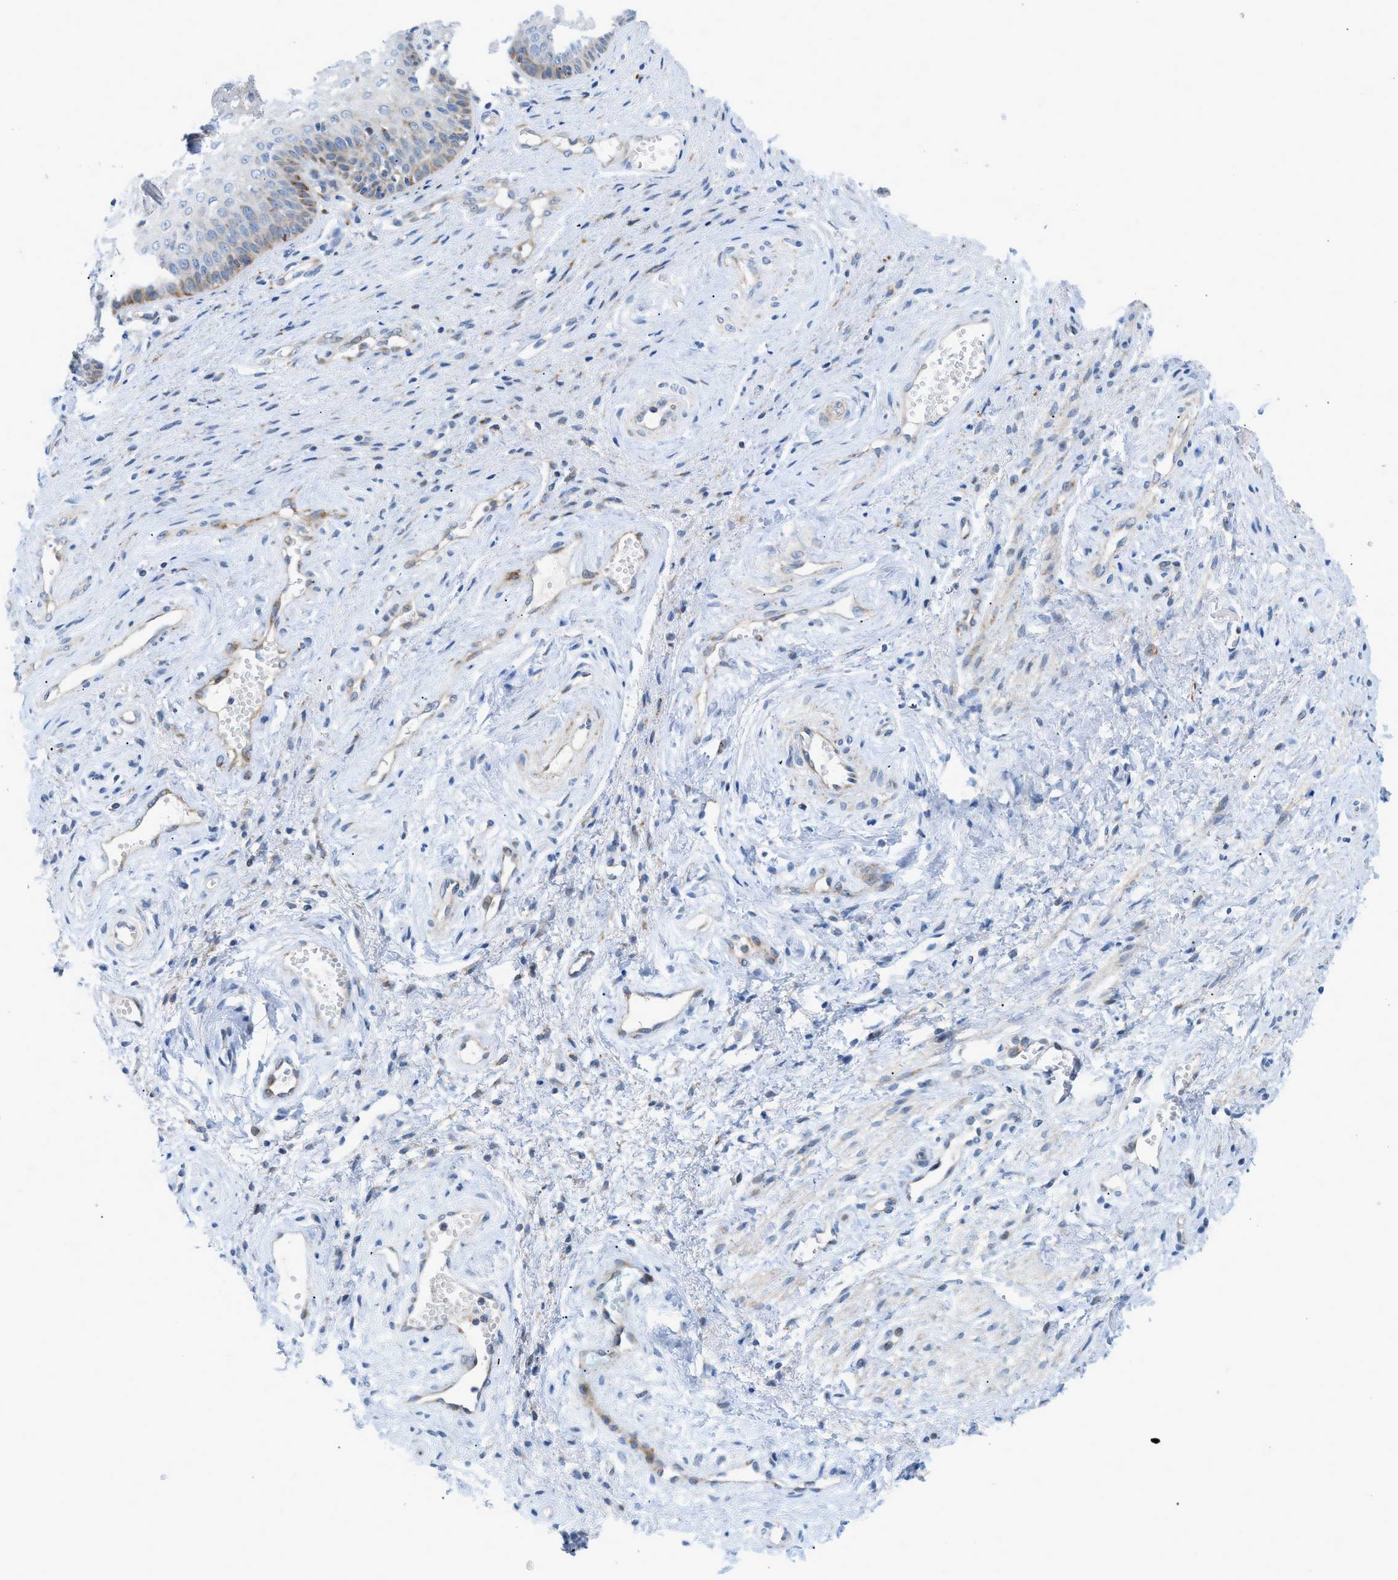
{"staining": {"intensity": "weak", "quantity": "<25%", "location": "cytoplasmic/membranous"}, "tissue": "vagina", "cell_type": "Squamous epithelial cells", "image_type": "normal", "snomed": [{"axis": "morphology", "description": "Normal tissue, NOS"}, {"axis": "topography", "description": "Vagina"}], "caption": "Vagina was stained to show a protein in brown. There is no significant expression in squamous epithelial cells. (DAB immunohistochemistry (IHC) visualized using brightfield microscopy, high magnification).", "gene": "RBBP9", "patient": {"sex": "female", "age": 34}}